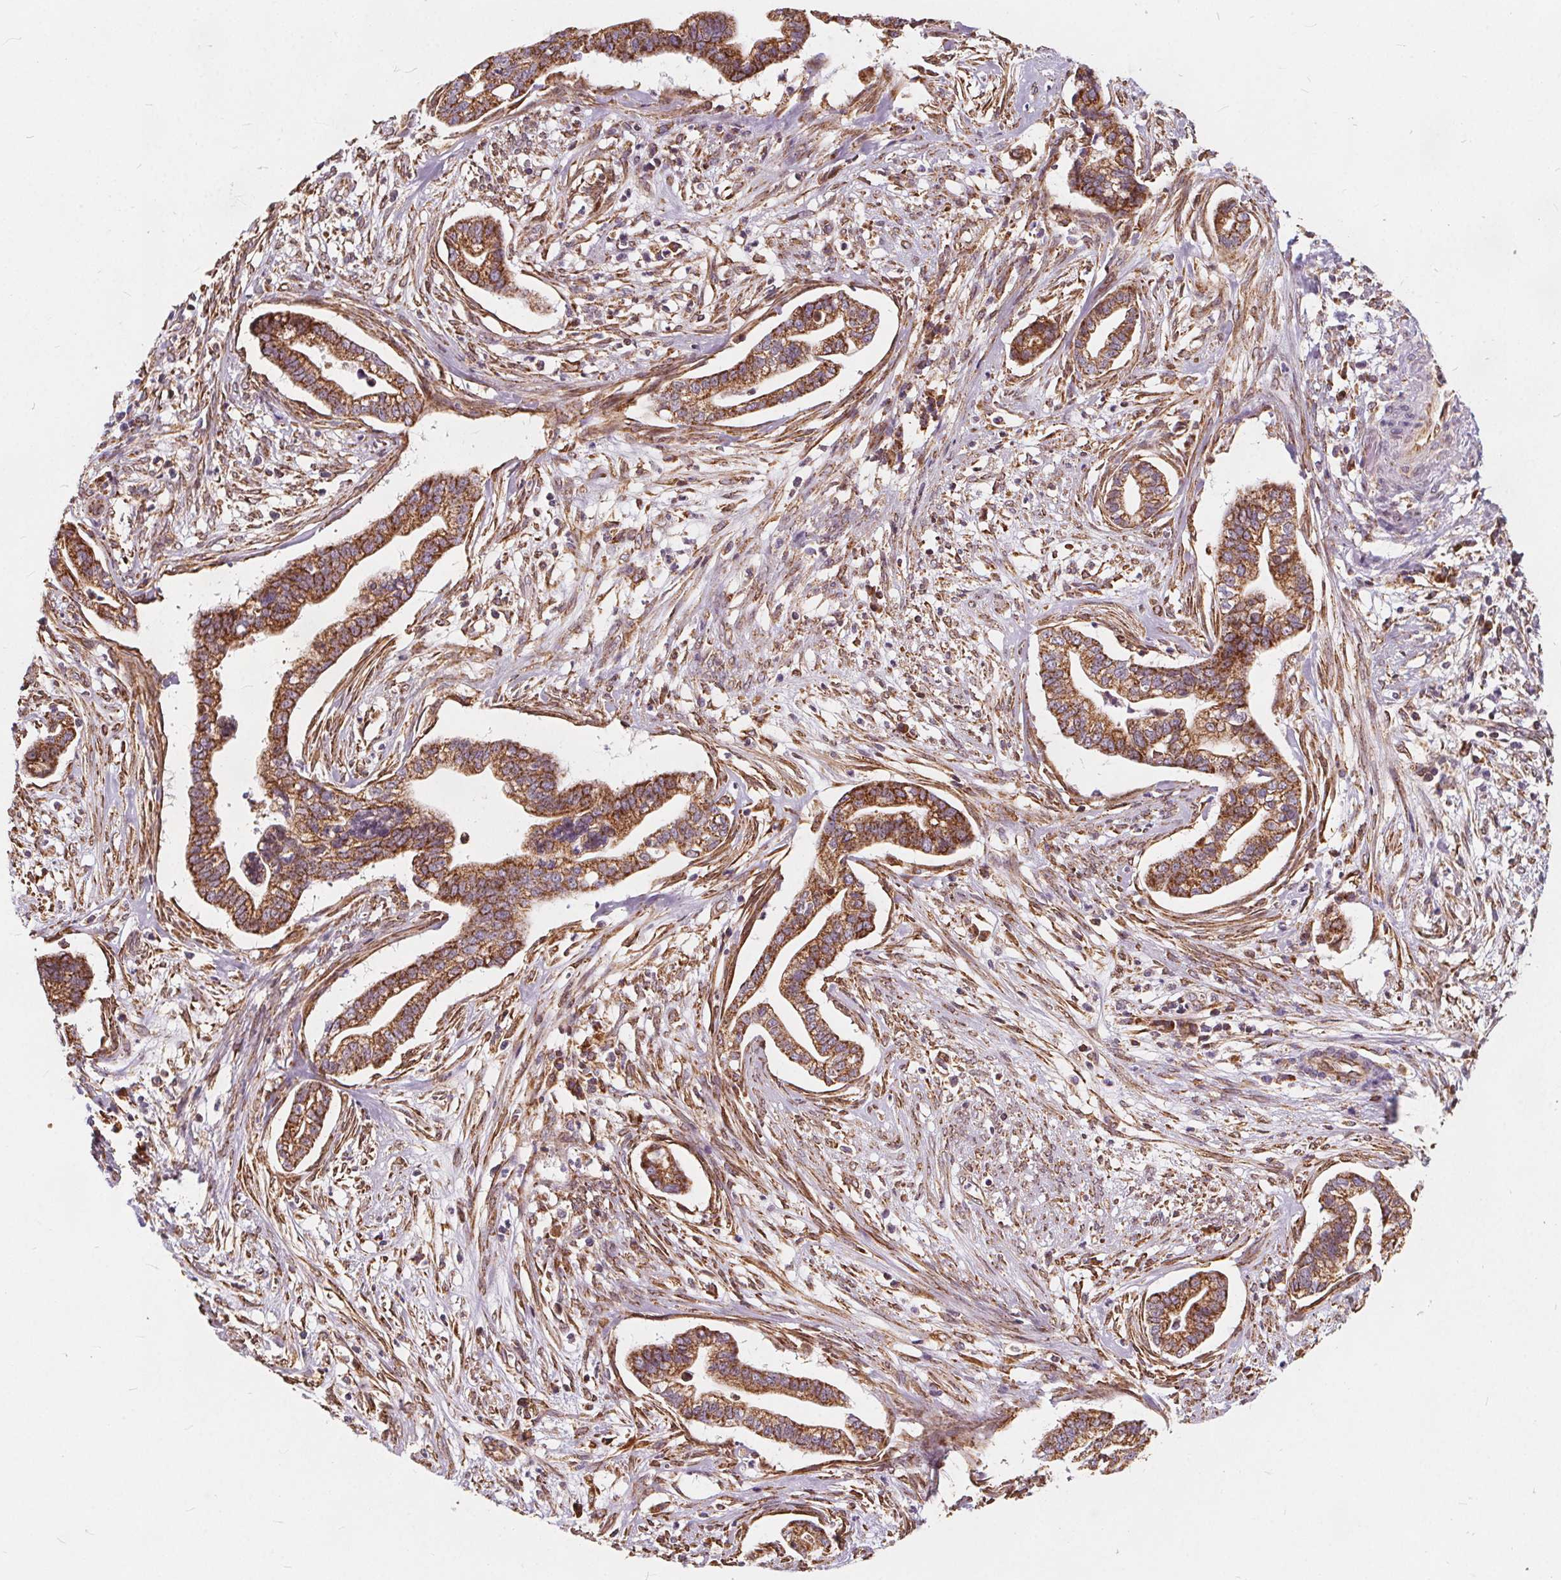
{"staining": {"intensity": "moderate", "quantity": ">75%", "location": "cytoplasmic/membranous"}, "tissue": "cervical cancer", "cell_type": "Tumor cells", "image_type": "cancer", "snomed": [{"axis": "morphology", "description": "Adenocarcinoma, NOS"}, {"axis": "topography", "description": "Cervix"}], "caption": "DAB immunohistochemical staining of human adenocarcinoma (cervical) reveals moderate cytoplasmic/membranous protein staining in approximately >75% of tumor cells. The staining was performed using DAB to visualize the protein expression in brown, while the nuclei were stained in blue with hematoxylin (Magnification: 20x).", "gene": "PLSCR3", "patient": {"sex": "female", "age": 62}}